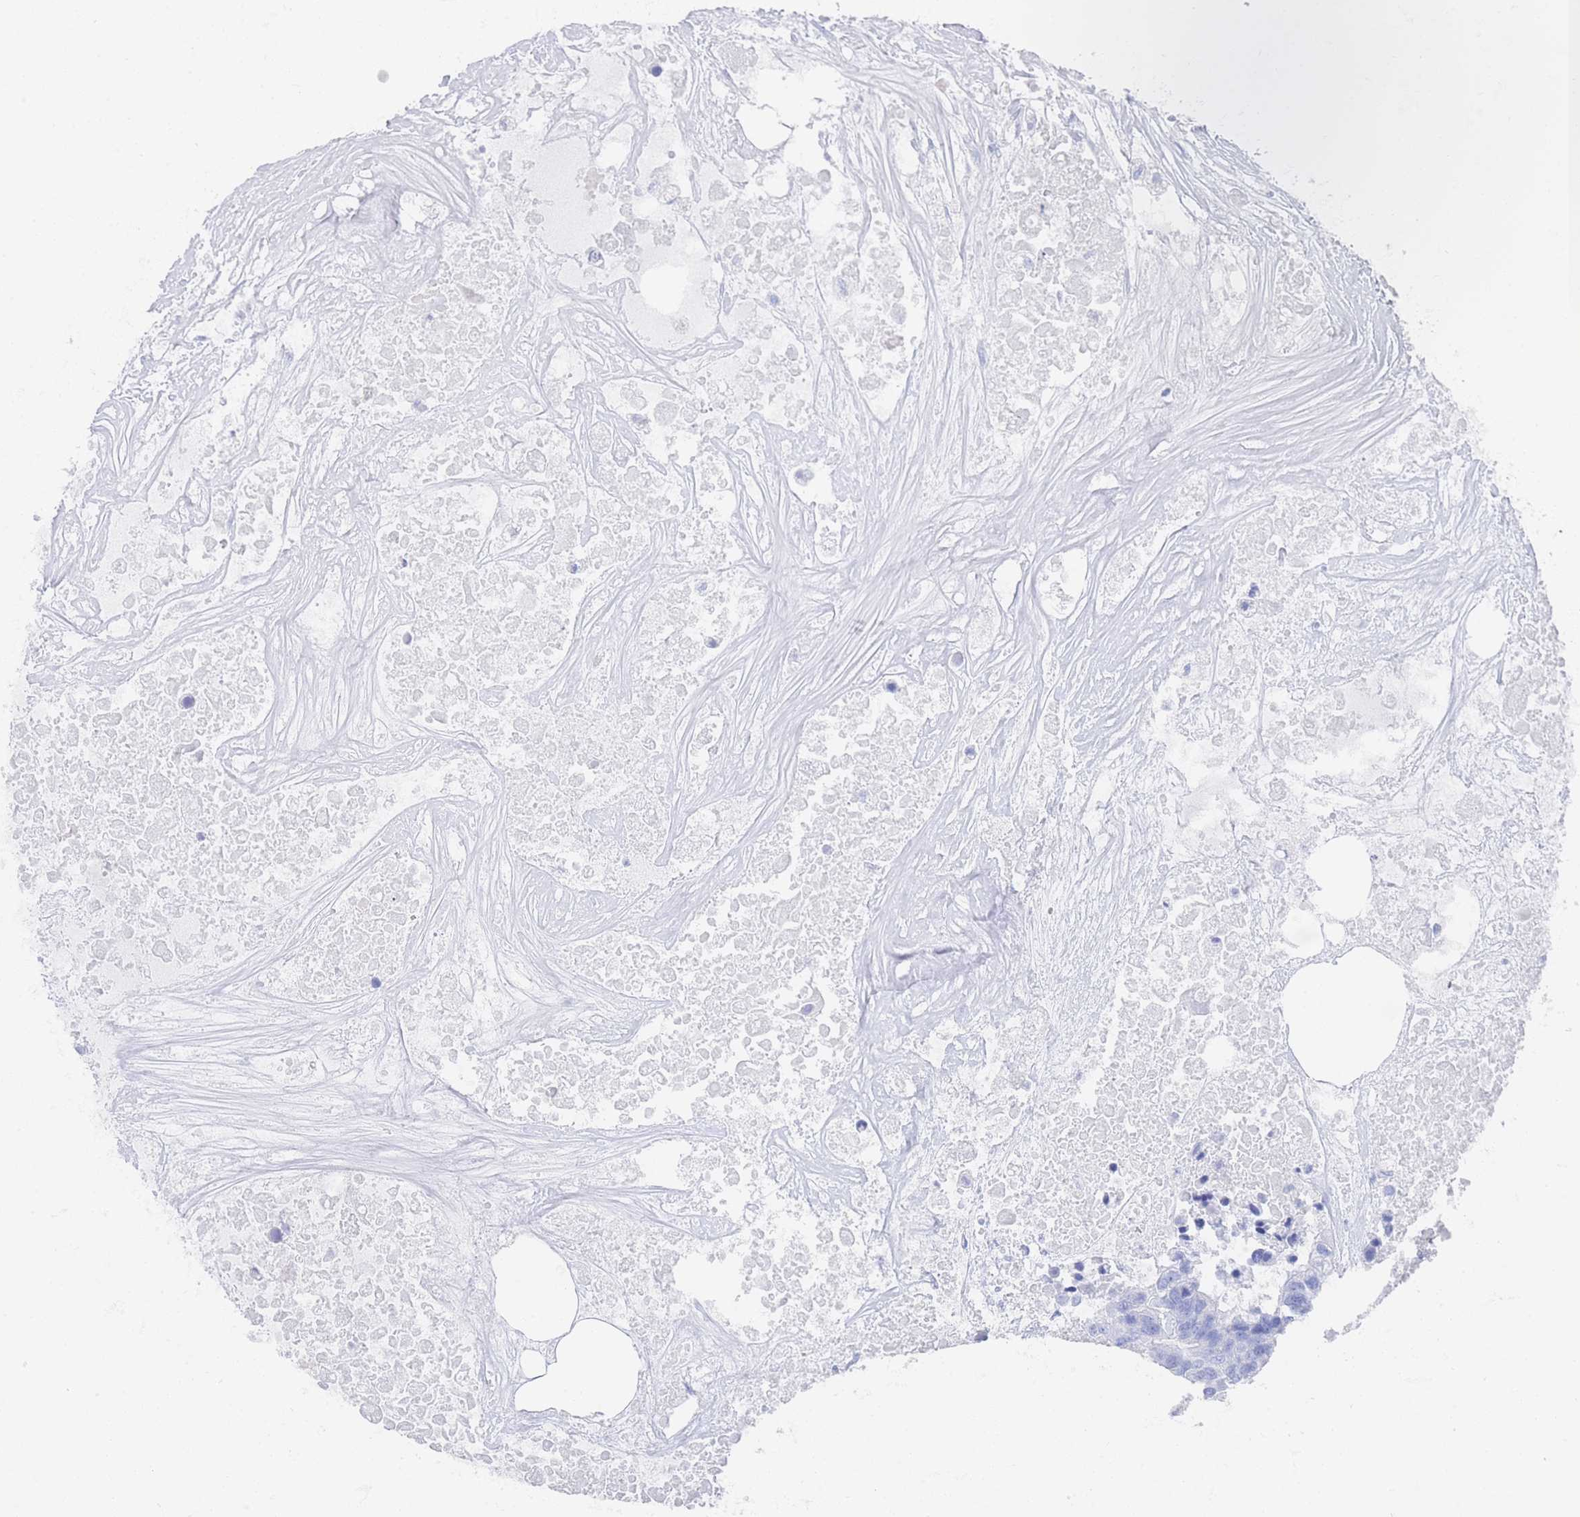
{"staining": {"intensity": "negative", "quantity": "none", "location": "none"}, "tissue": "colorectal cancer", "cell_type": "Tumor cells", "image_type": "cancer", "snomed": [{"axis": "morphology", "description": "Adenocarcinoma, NOS"}, {"axis": "topography", "description": "Colon"}], "caption": "This is an IHC histopathology image of human colorectal cancer (adenocarcinoma). There is no staining in tumor cells.", "gene": "LRRC37A", "patient": {"sex": "male", "age": 77}}